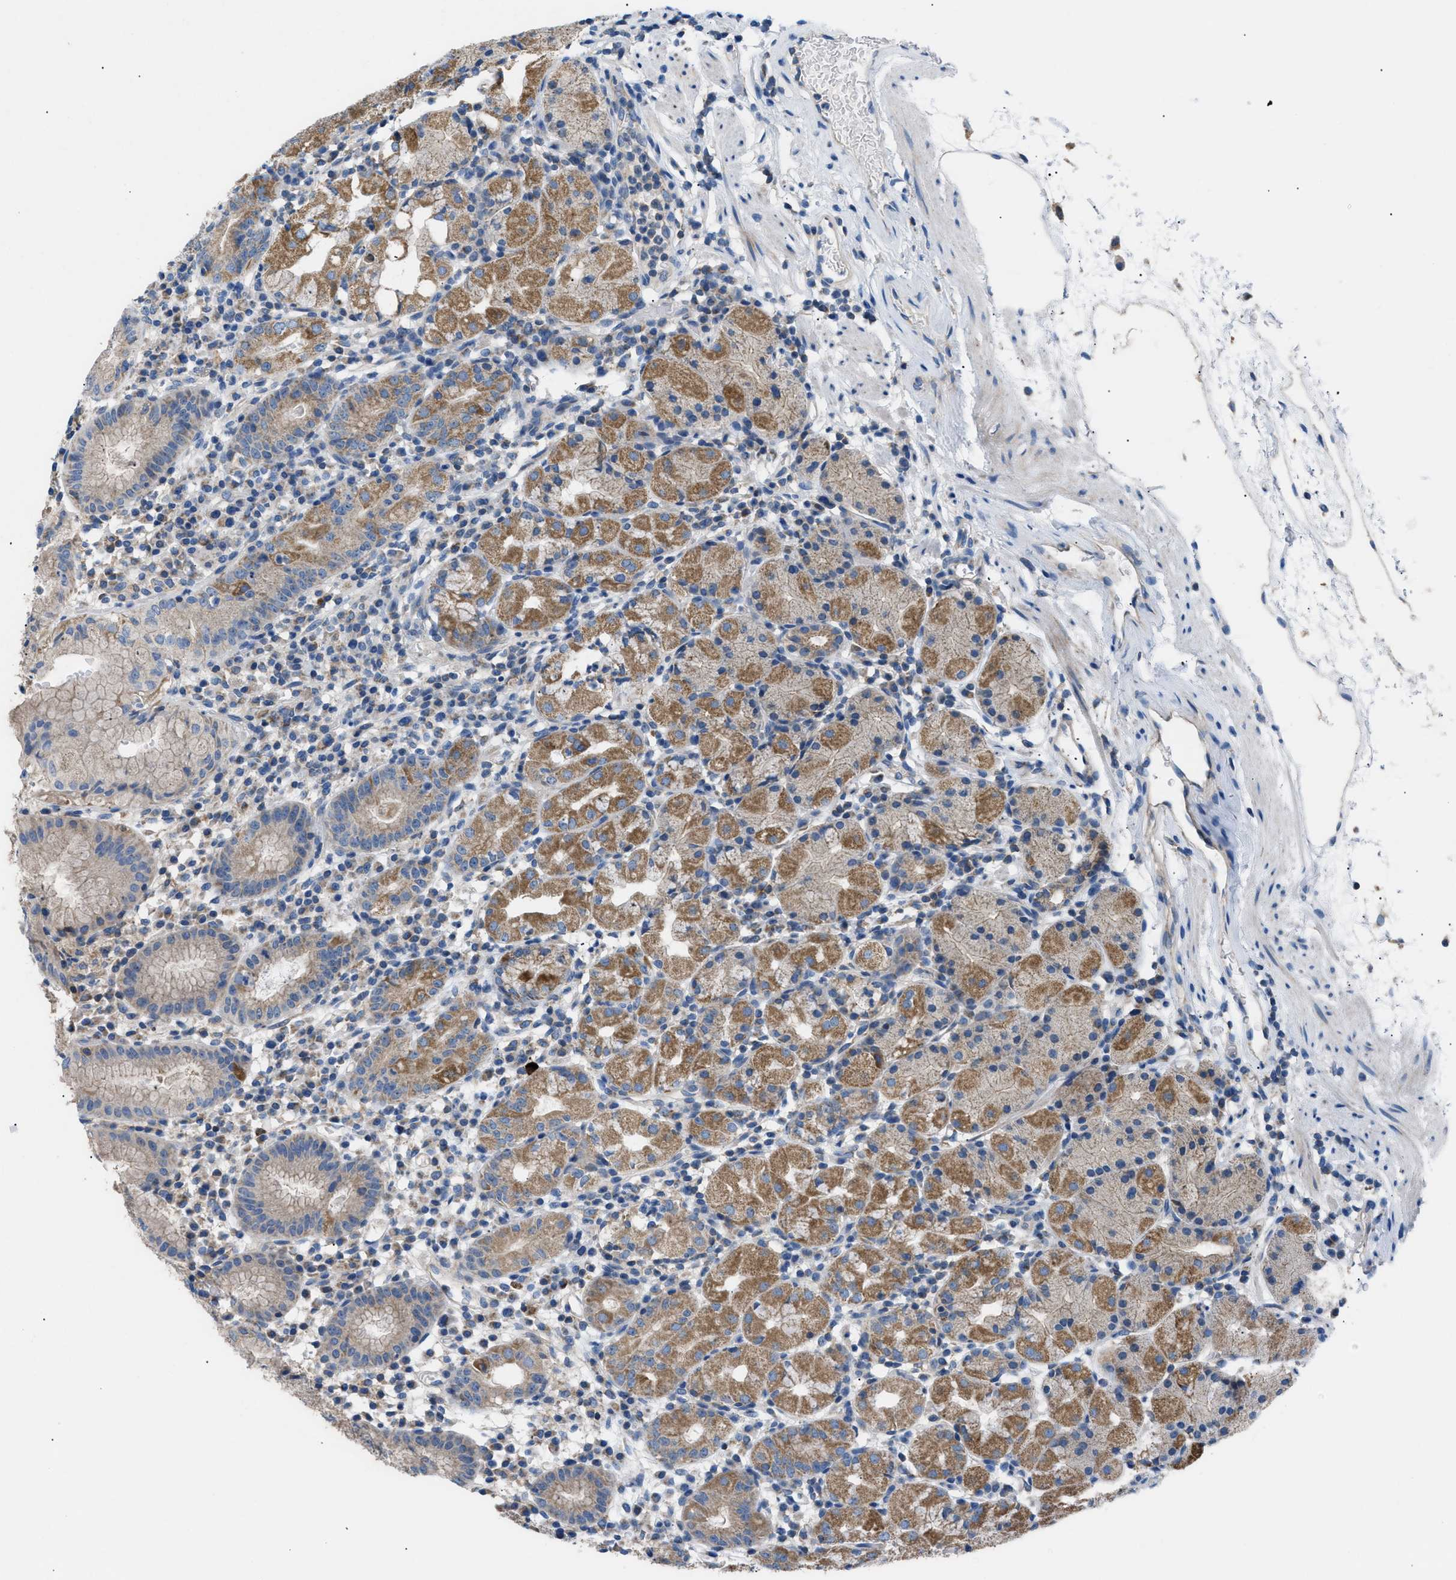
{"staining": {"intensity": "moderate", "quantity": "25%-75%", "location": "cytoplasmic/membranous"}, "tissue": "stomach", "cell_type": "Glandular cells", "image_type": "normal", "snomed": [{"axis": "morphology", "description": "Normal tissue, NOS"}, {"axis": "topography", "description": "Stomach"}, {"axis": "topography", "description": "Stomach, lower"}], "caption": "IHC (DAB (3,3'-diaminobenzidine)) staining of benign stomach reveals moderate cytoplasmic/membranous protein staining in about 25%-75% of glandular cells. (DAB IHC with brightfield microscopy, high magnification).", "gene": "ILDR1", "patient": {"sex": "female", "age": 75}}